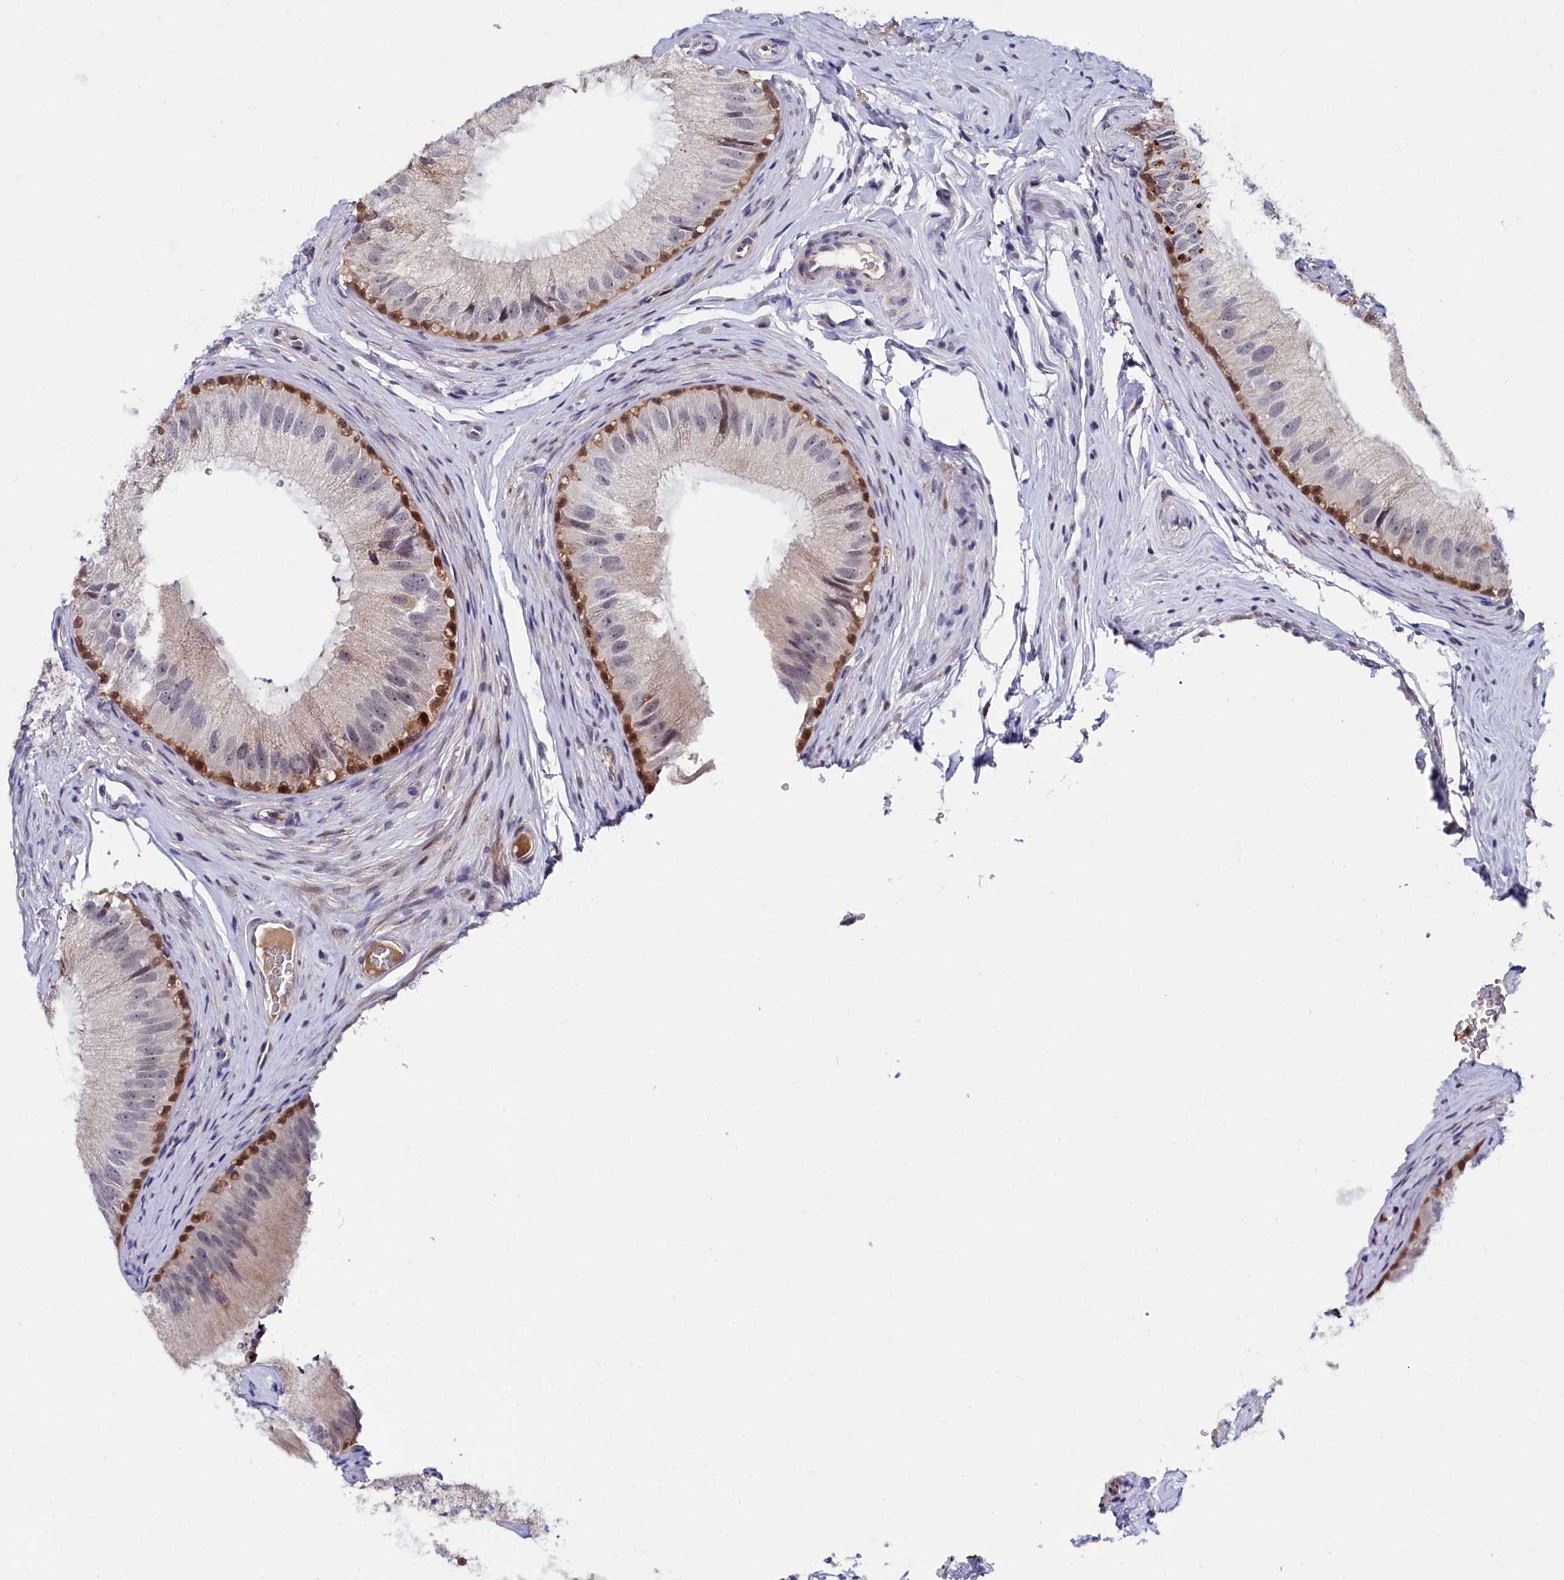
{"staining": {"intensity": "strong", "quantity": "<25%", "location": "cytoplasmic/membranous,nuclear"}, "tissue": "epididymis", "cell_type": "Glandular cells", "image_type": "normal", "snomed": [{"axis": "morphology", "description": "Normal tissue, NOS"}, {"axis": "topography", "description": "Epididymis"}], "caption": "Immunohistochemical staining of benign epididymis exhibits <25% levels of strong cytoplasmic/membranous,nuclear protein expression in about <25% of glandular cells. The protein is shown in brown color, while the nuclei are stained blue.", "gene": "KCTD18", "patient": {"sex": "male", "age": 46}}